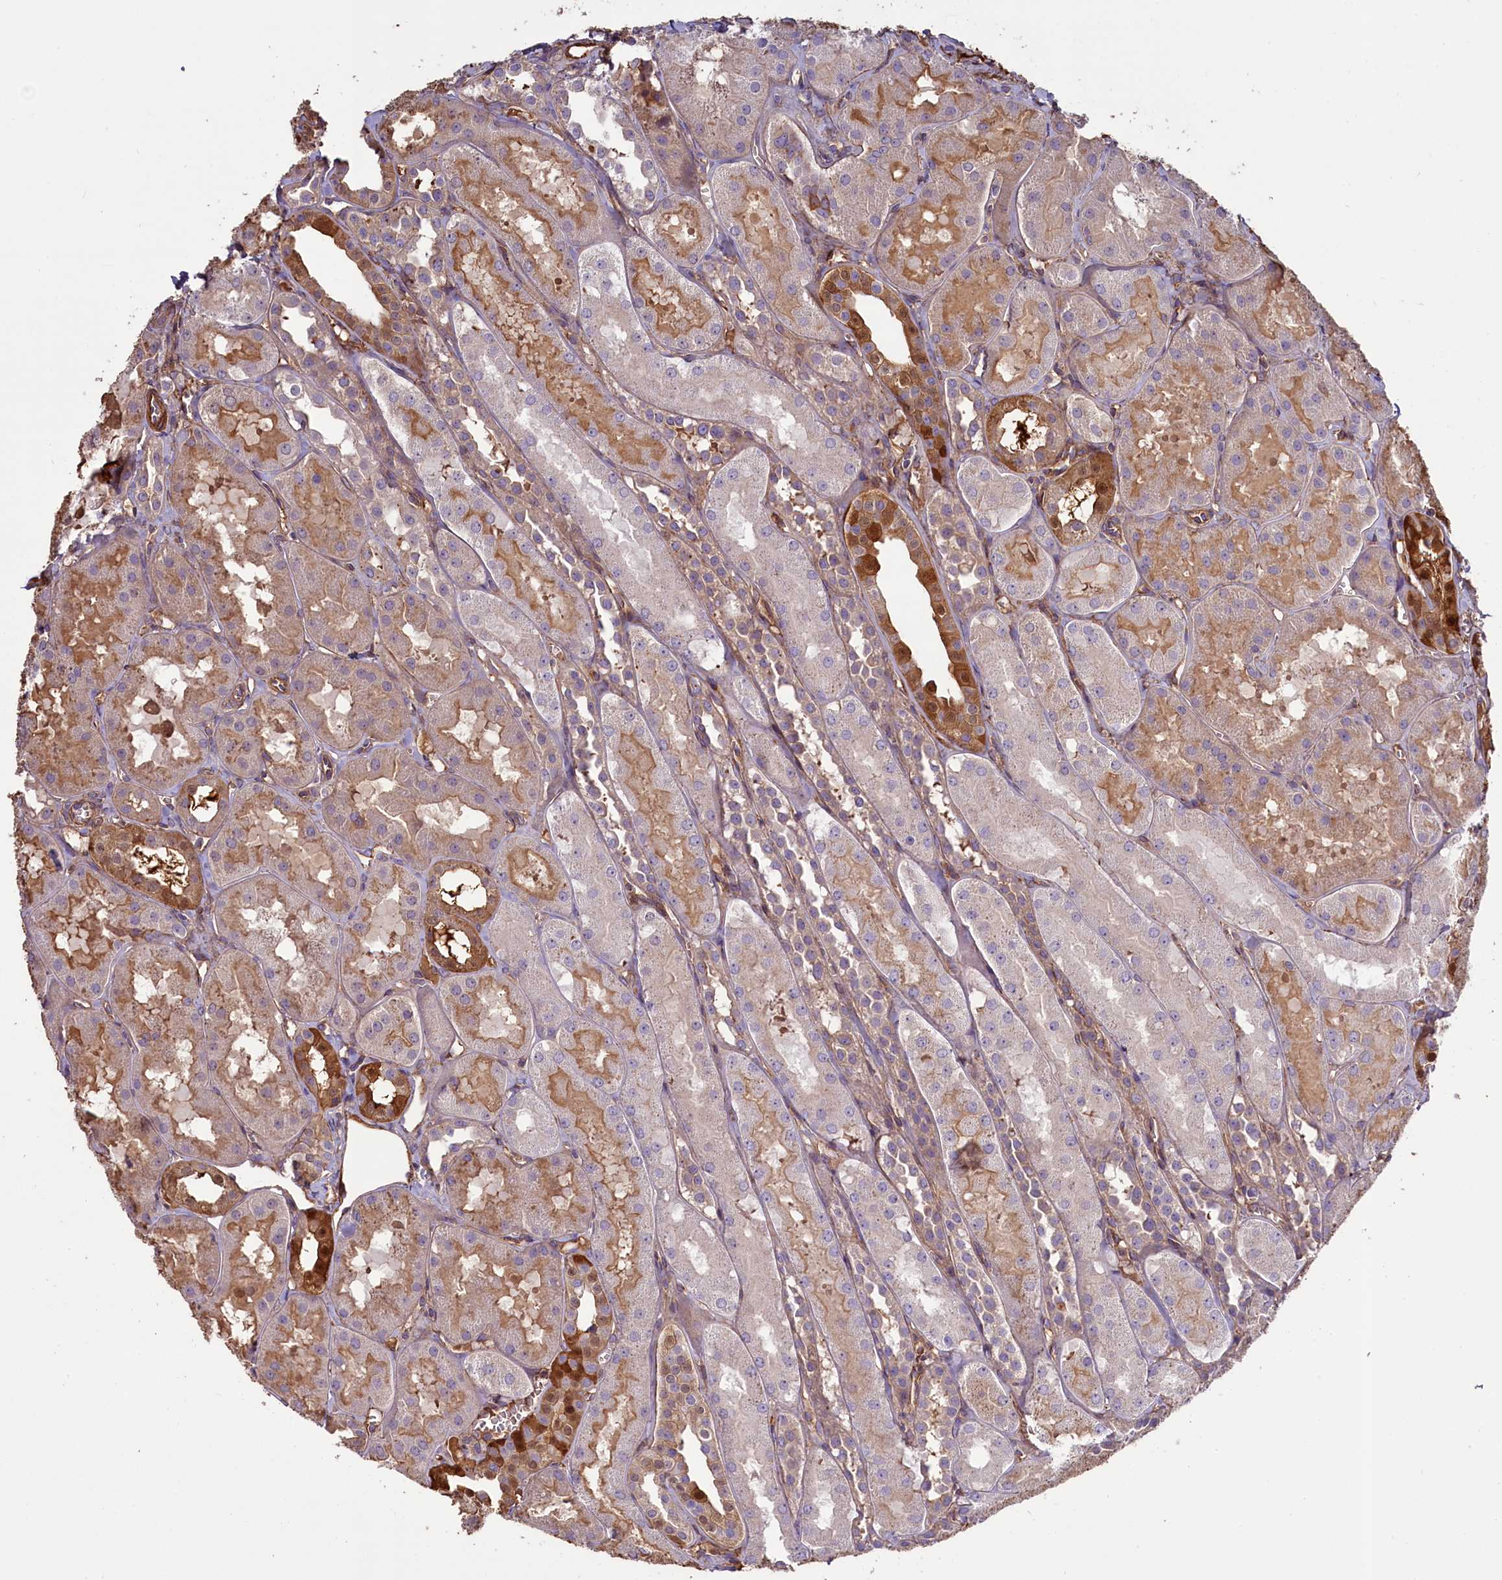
{"staining": {"intensity": "weak", "quantity": "25%-75%", "location": "cytoplasmic/membranous"}, "tissue": "kidney", "cell_type": "Cells in glomeruli", "image_type": "normal", "snomed": [{"axis": "morphology", "description": "Normal tissue, NOS"}, {"axis": "topography", "description": "Kidney"}, {"axis": "topography", "description": "Urinary bladder"}], "caption": "Immunohistochemistry of unremarkable human kidney demonstrates low levels of weak cytoplasmic/membranous expression in approximately 25%-75% of cells in glomeruli. The staining is performed using DAB (3,3'-diaminobenzidine) brown chromogen to label protein expression. The nuclei are counter-stained blue using hematoxylin.", "gene": "FUZ", "patient": {"sex": "male", "age": 16}}